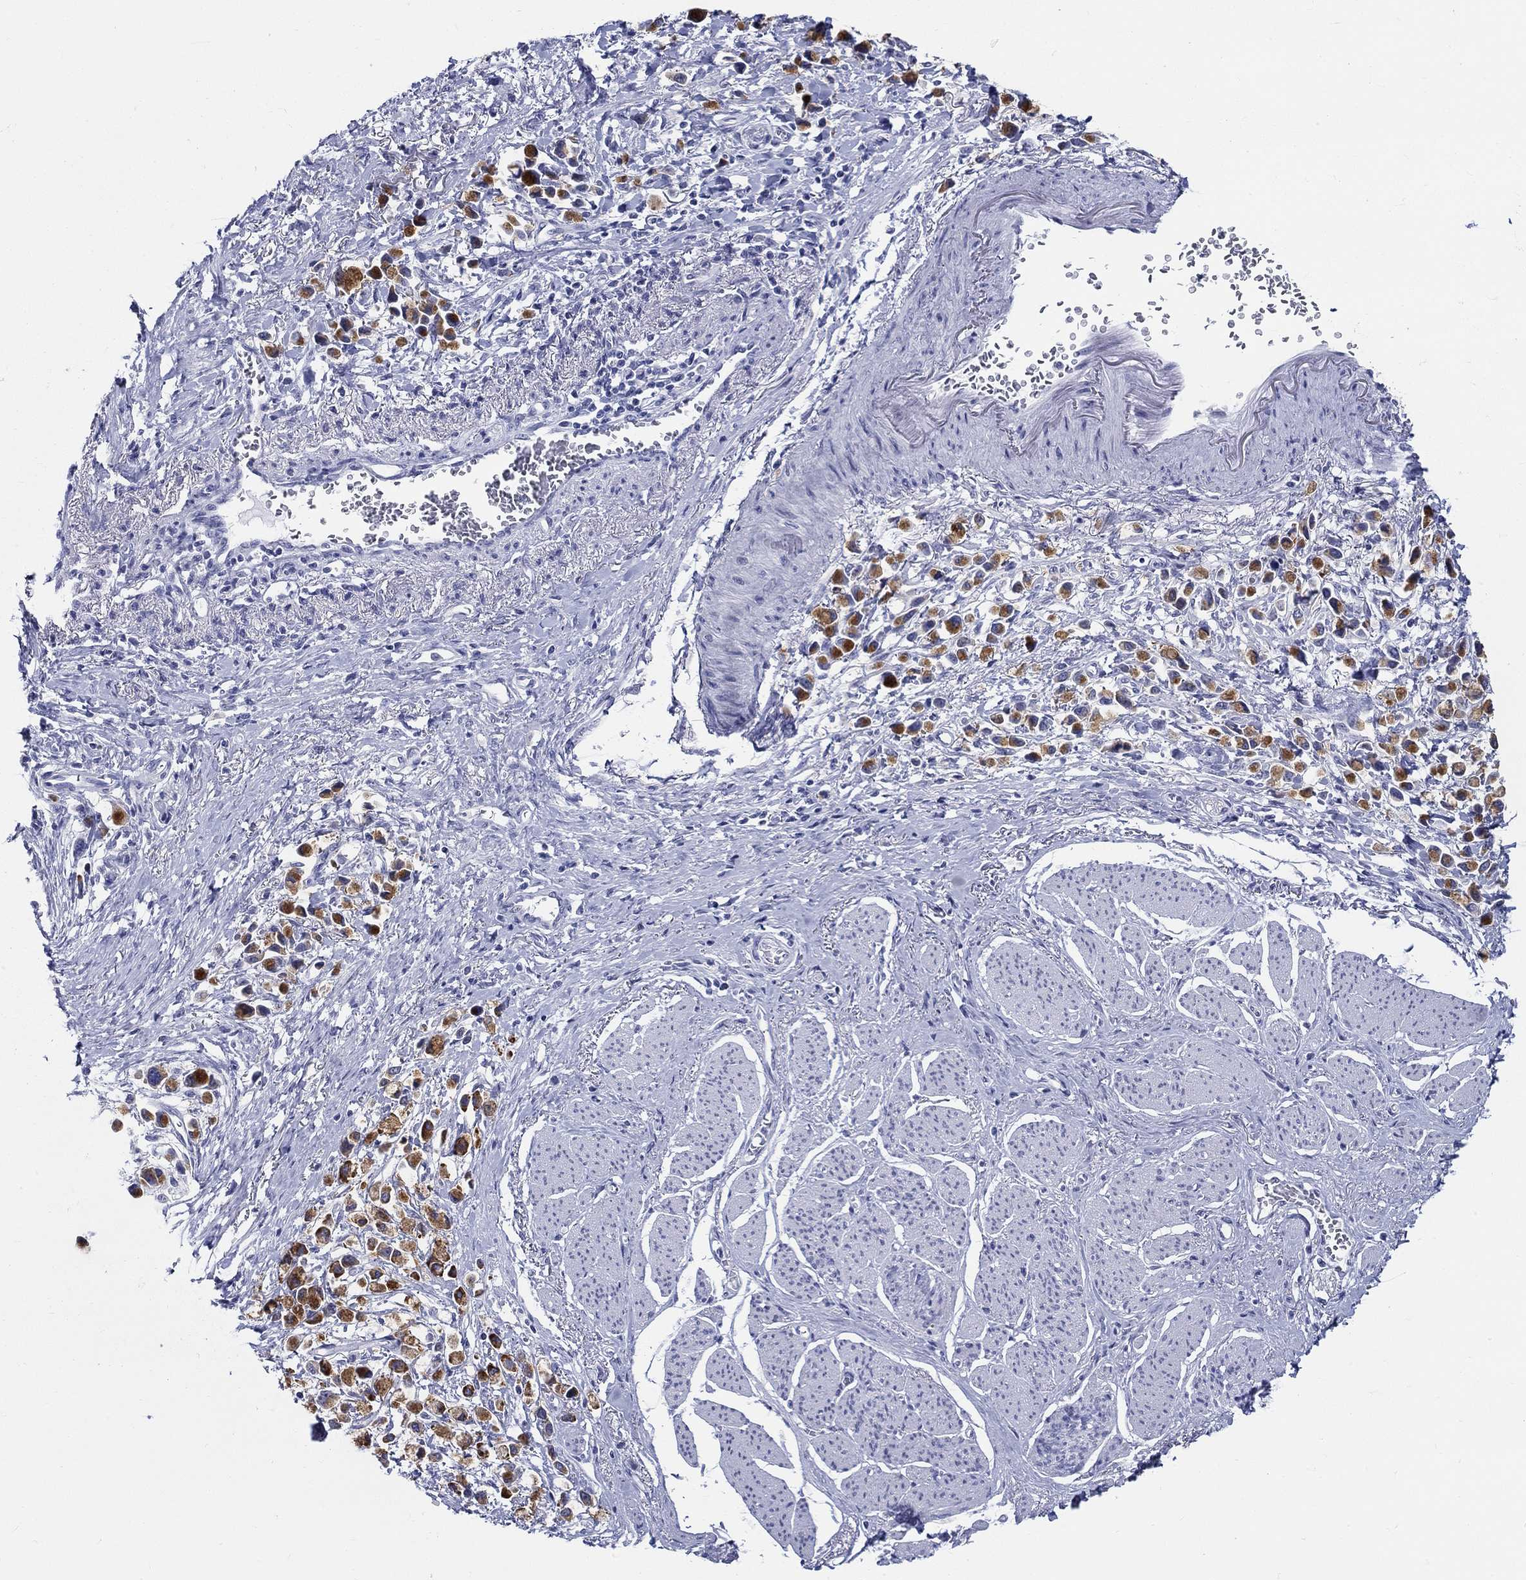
{"staining": {"intensity": "strong", "quantity": ">75%", "location": "cytoplasmic/membranous"}, "tissue": "stomach cancer", "cell_type": "Tumor cells", "image_type": "cancer", "snomed": [{"axis": "morphology", "description": "Adenocarcinoma, NOS"}, {"axis": "topography", "description": "Stomach"}], "caption": "Immunohistochemistry (DAB (3,3'-diaminobenzidine)) staining of stomach cancer (adenocarcinoma) exhibits strong cytoplasmic/membranous protein expression in about >75% of tumor cells. The protein is stained brown, and the nuclei are stained in blue (DAB (3,3'-diaminobenzidine) IHC with brightfield microscopy, high magnification).", "gene": "CRYGS", "patient": {"sex": "female", "age": 81}}